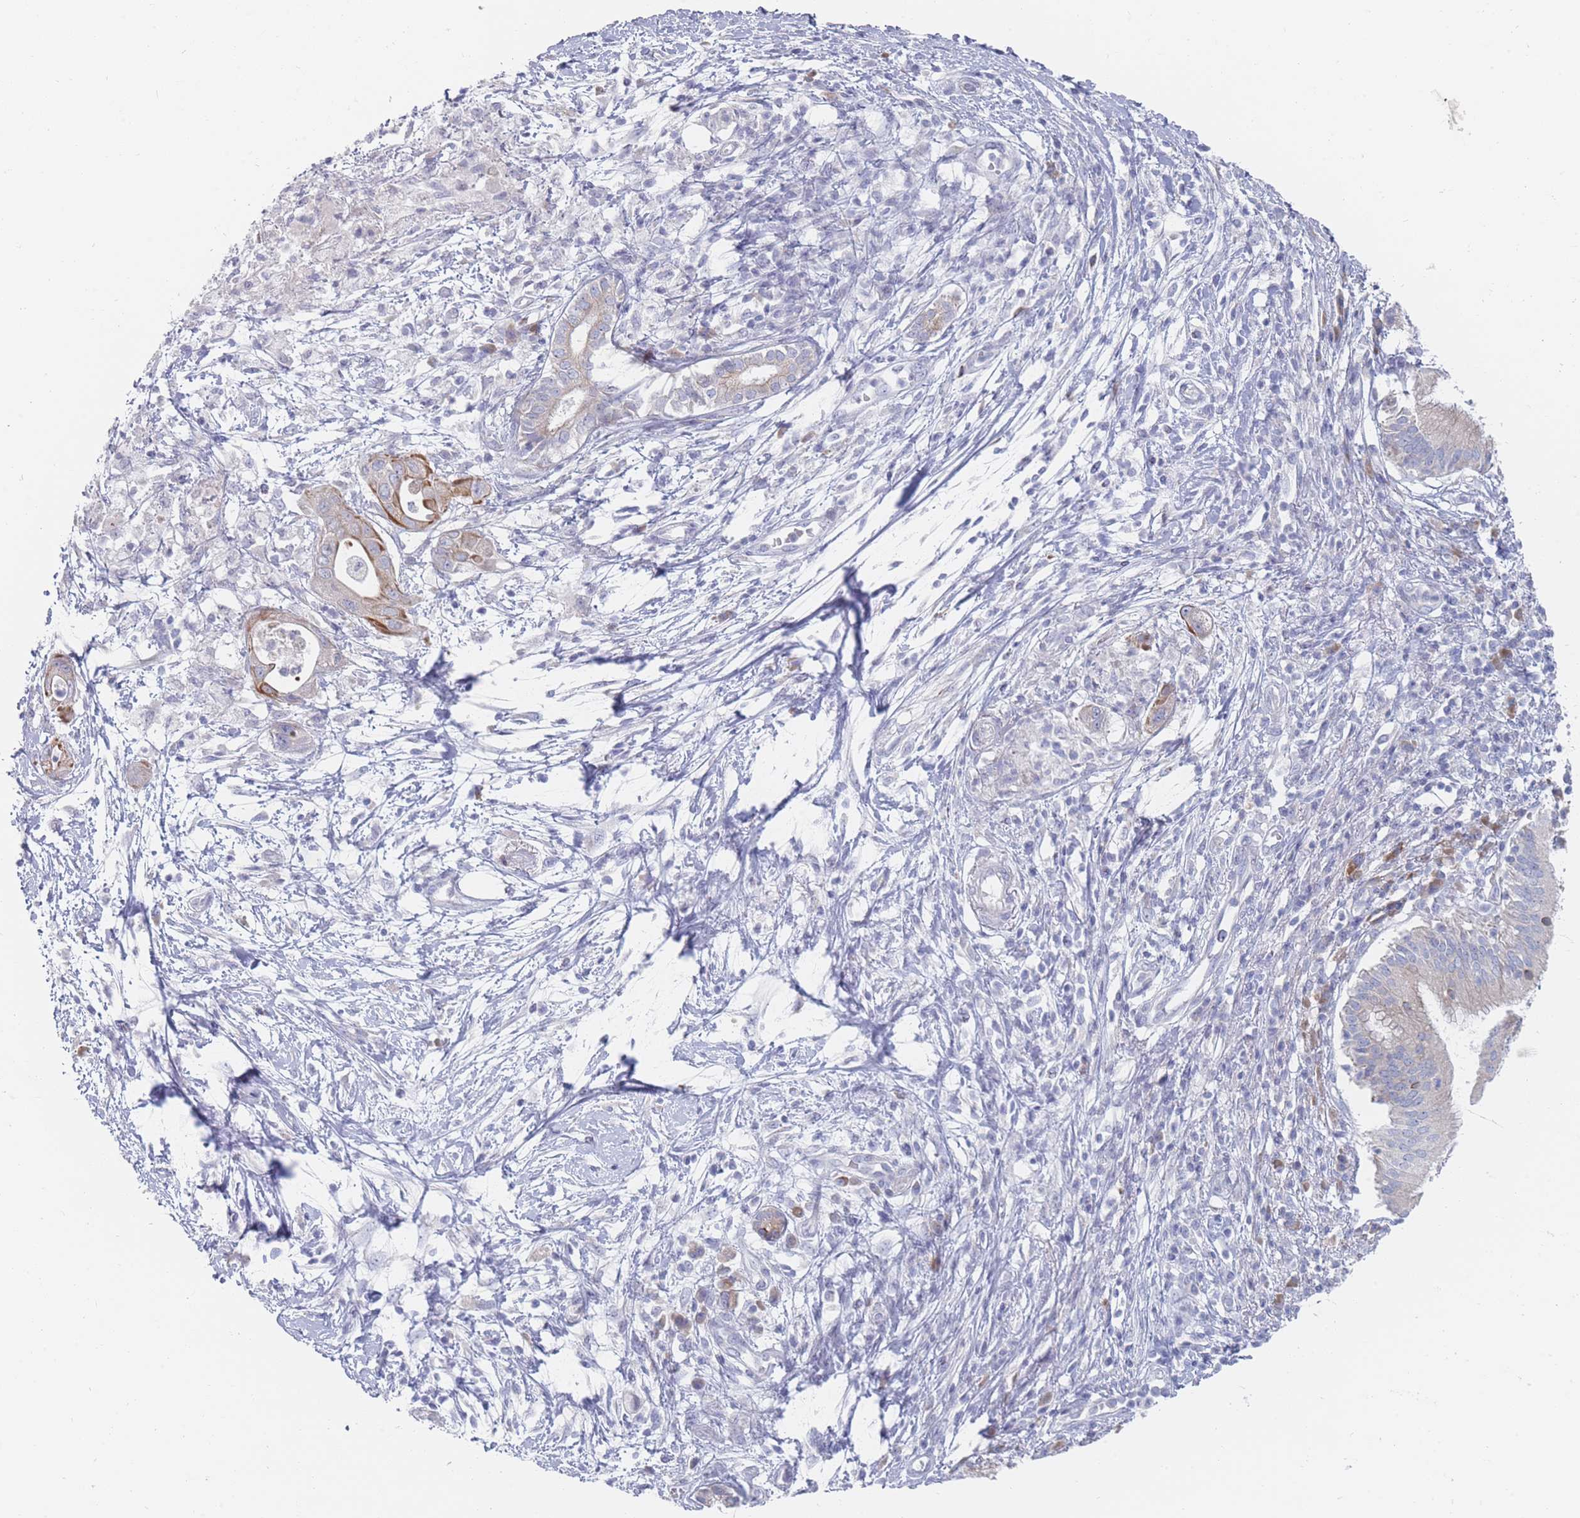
{"staining": {"intensity": "moderate", "quantity": "<25%", "location": "cytoplasmic/membranous"}, "tissue": "pancreatic cancer", "cell_type": "Tumor cells", "image_type": "cancer", "snomed": [{"axis": "morphology", "description": "Adenocarcinoma, NOS"}, {"axis": "topography", "description": "Pancreas"}], "caption": "IHC (DAB) staining of human pancreatic cancer (adenocarcinoma) demonstrates moderate cytoplasmic/membranous protein expression in about <25% of tumor cells. (DAB (3,3'-diaminobenzidine) = brown stain, brightfield microscopy at high magnification).", "gene": "SPATS1", "patient": {"sex": "male", "age": 68}}